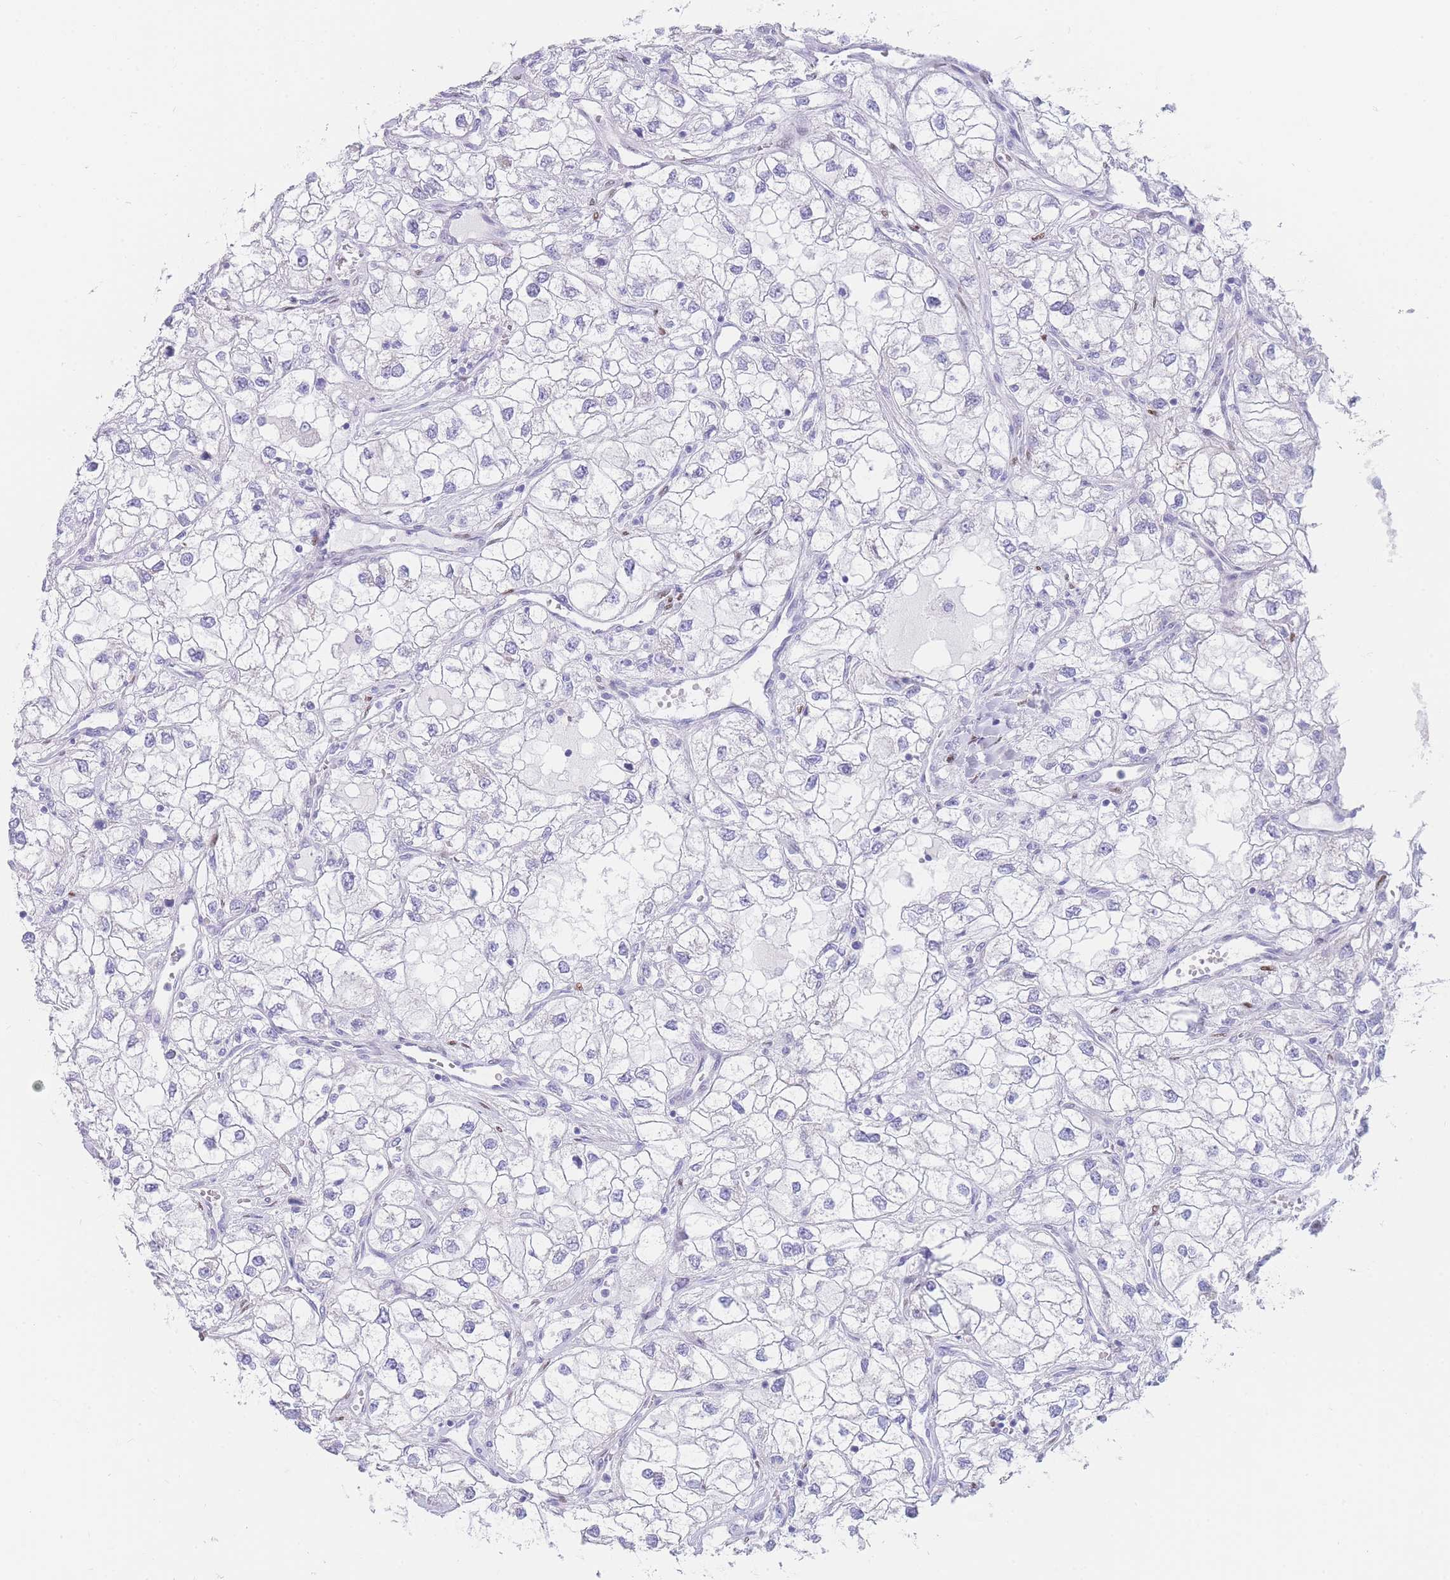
{"staining": {"intensity": "negative", "quantity": "none", "location": "none"}, "tissue": "renal cancer", "cell_type": "Tumor cells", "image_type": "cancer", "snomed": [{"axis": "morphology", "description": "Adenocarcinoma, NOS"}, {"axis": "topography", "description": "Kidney"}], "caption": "A histopathology image of human renal adenocarcinoma is negative for staining in tumor cells.", "gene": "PSMB5", "patient": {"sex": "male", "age": 59}}